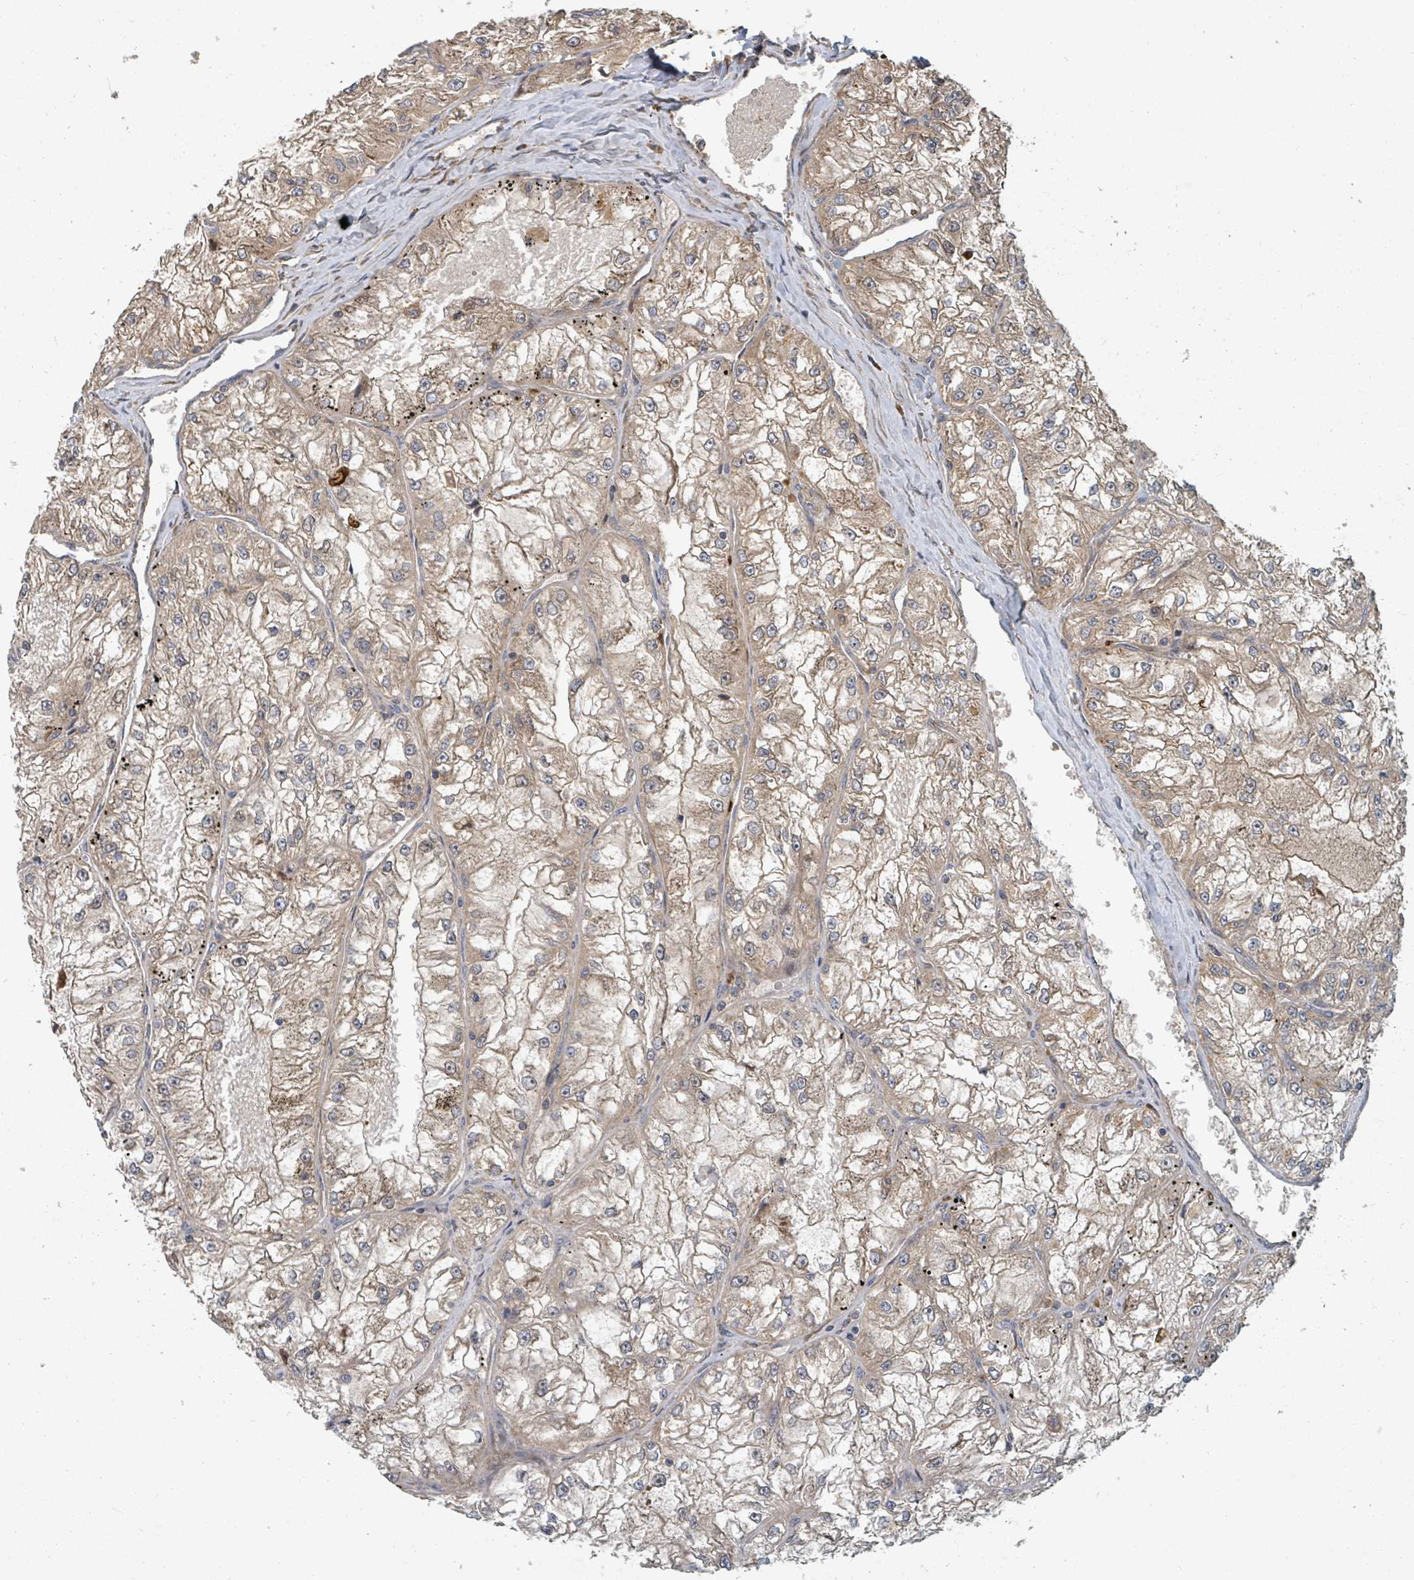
{"staining": {"intensity": "moderate", "quantity": "25%-75%", "location": "cytoplasmic/membranous"}, "tissue": "renal cancer", "cell_type": "Tumor cells", "image_type": "cancer", "snomed": [{"axis": "morphology", "description": "Adenocarcinoma, NOS"}, {"axis": "topography", "description": "Kidney"}], "caption": "Approximately 25%-75% of tumor cells in renal adenocarcinoma demonstrate moderate cytoplasmic/membranous protein staining as visualized by brown immunohistochemical staining.", "gene": "DPM1", "patient": {"sex": "female", "age": 72}}